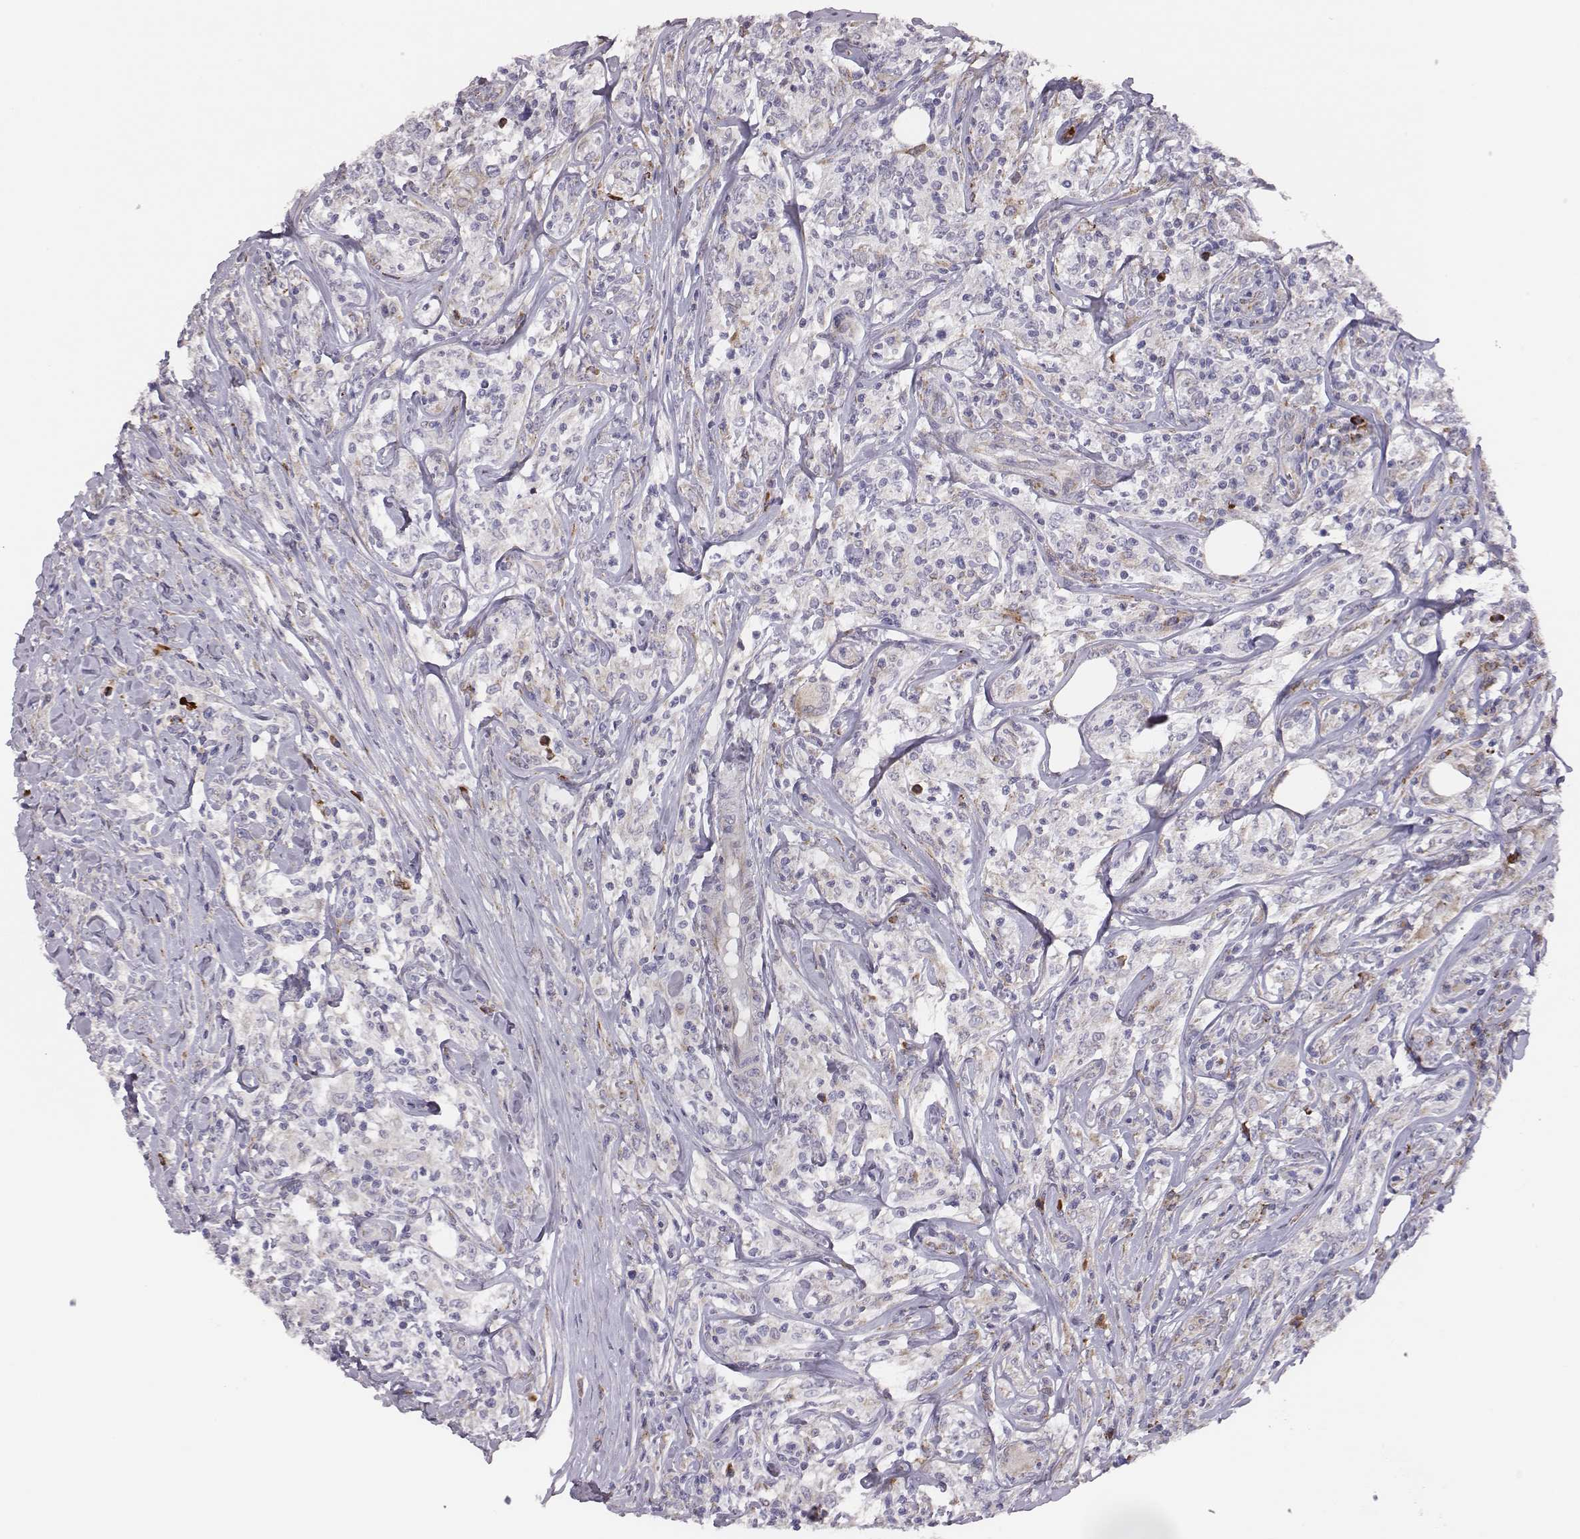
{"staining": {"intensity": "negative", "quantity": "none", "location": "none"}, "tissue": "lymphoma", "cell_type": "Tumor cells", "image_type": "cancer", "snomed": [{"axis": "morphology", "description": "Malignant lymphoma, non-Hodgkin's type, High grade"}, {"axis": "topography", "description": "Lymph node"}], "caption": "IHC of high-grade malignant lymphoma, non-Hodgkin's type exhibits no staining in tumor cells.", "gene": "SELENOI", "patient": {"sex": "female", "age": 84}}